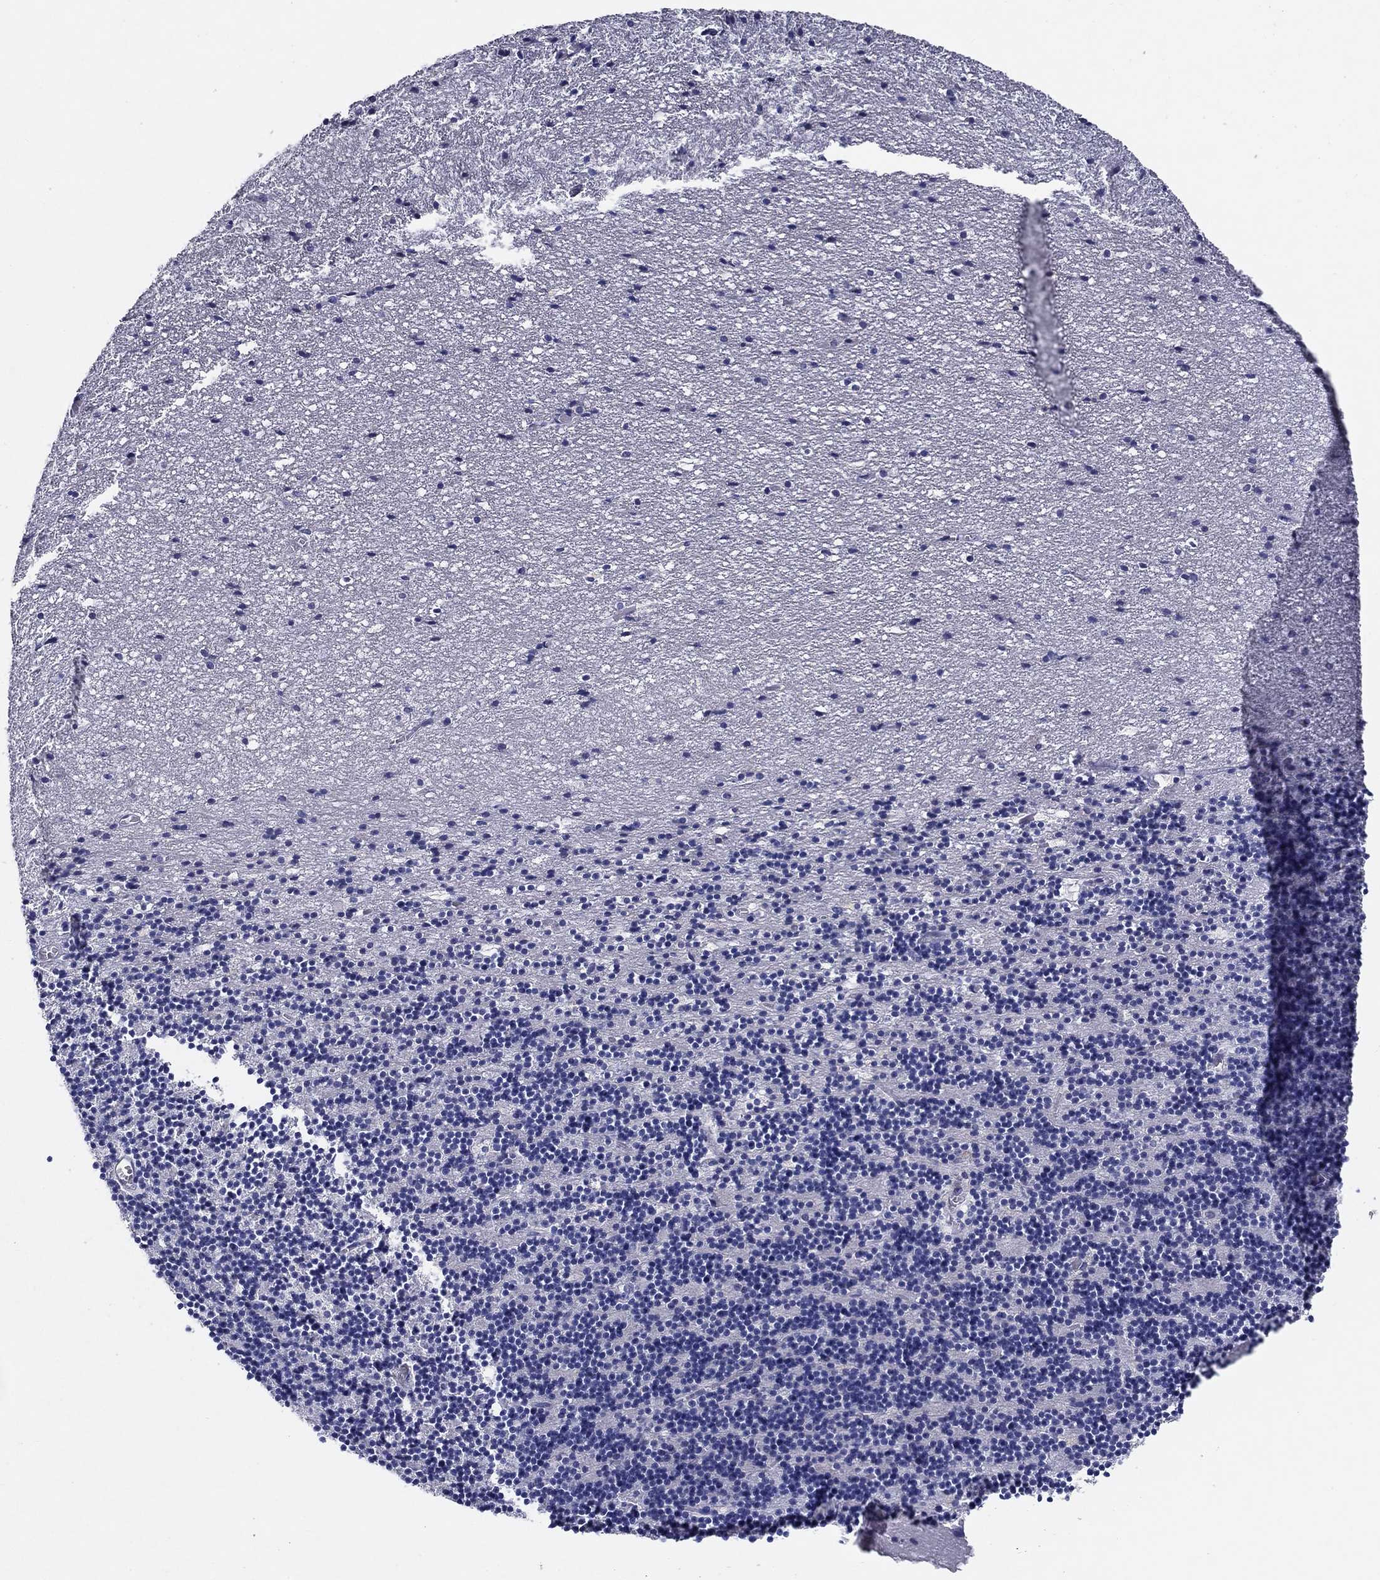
{"staining": {"intensity": "negative", "quantity": "none", "location": "none"}, "tissue": "cerebellum", "cell_type": "Cells in granular layer", "image_type": "normal", "snomed": [{"axis": "morphology", "description": "Normal tissue, NOS"}, {"axis": "topography", "description": "Cerebellum"}], "caption": "A photomicrograph of human cerebellum is negative for staining in cells in granular layer.", "gene": "ERMP1", "patient": {"sex": "male", "age": 37}}